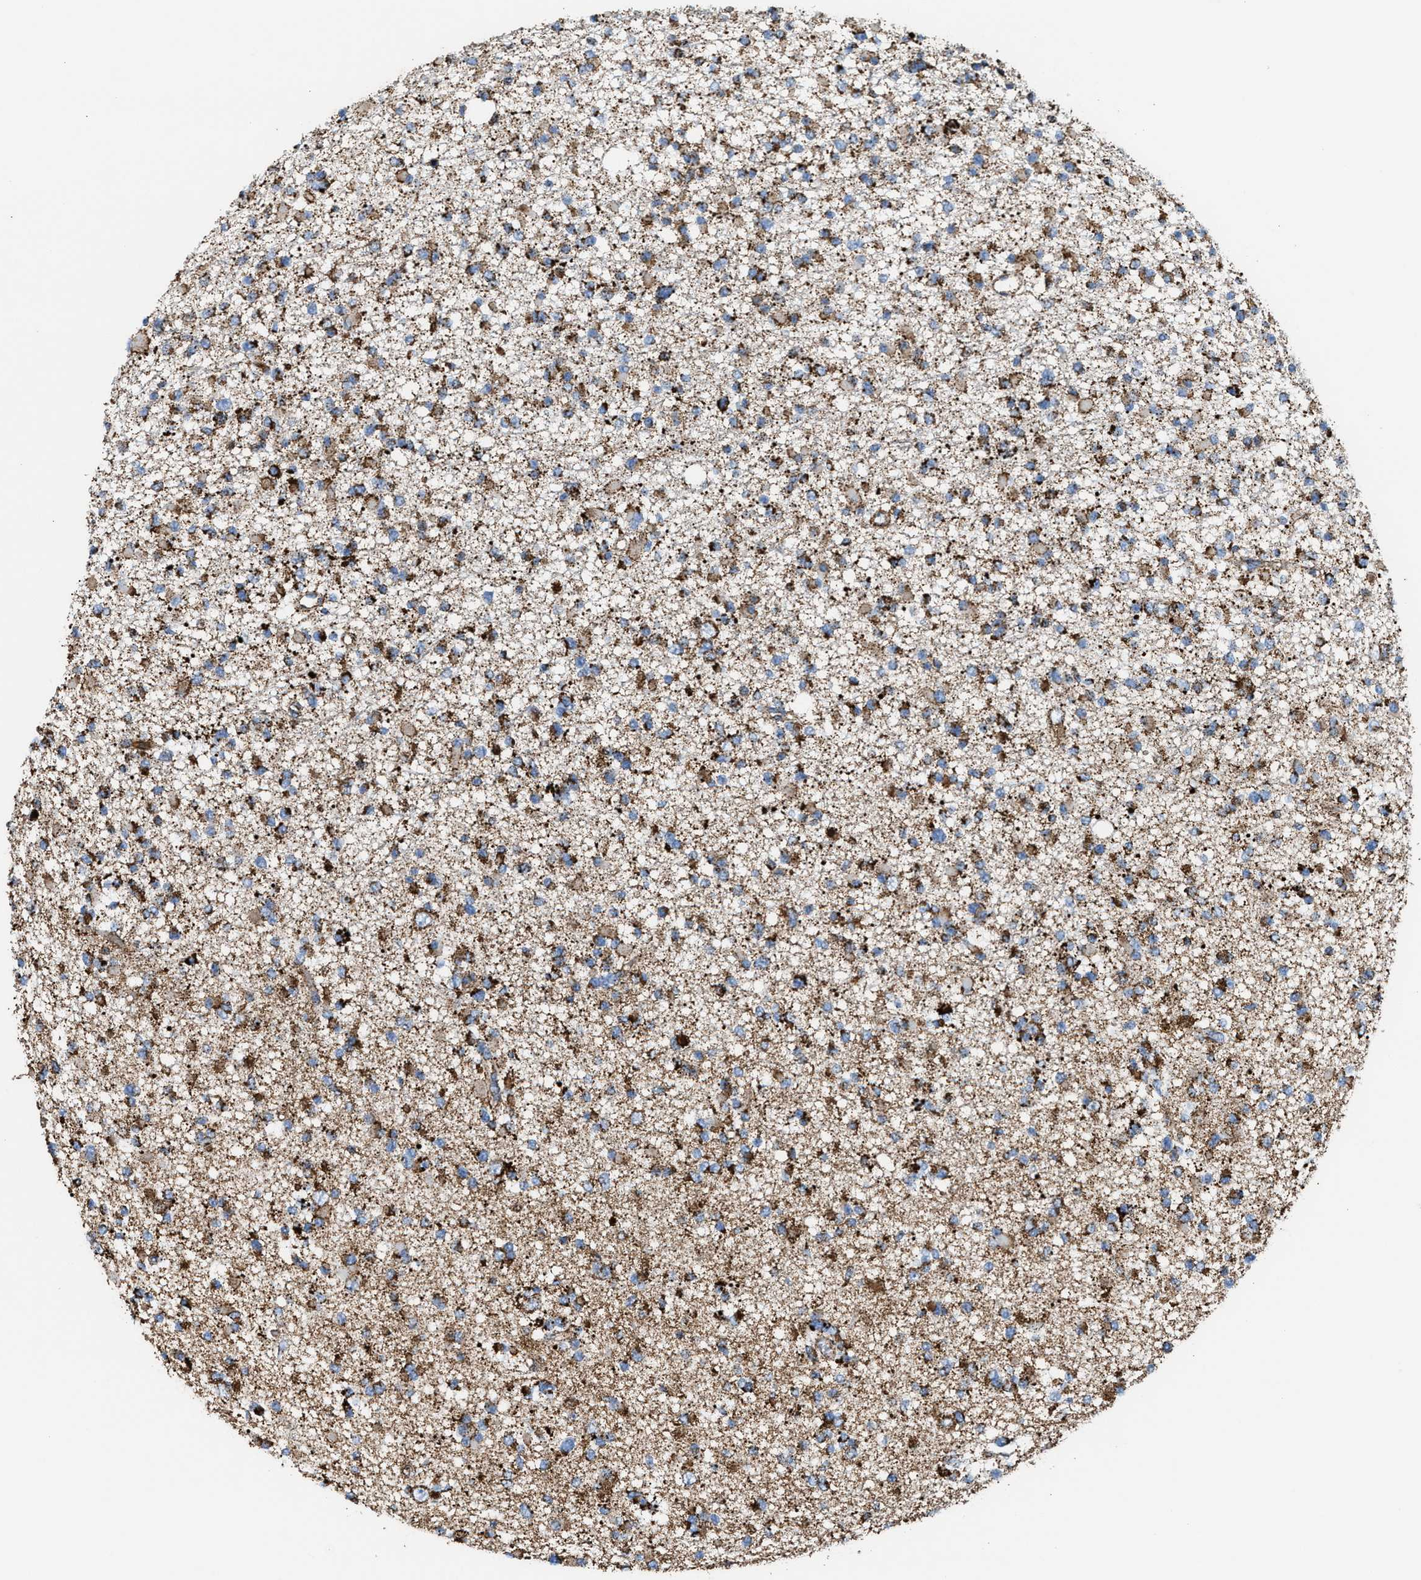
{"staining": {"intensity": "strong", "quantity": "25%-75%", "location": "cytoplasmic/membranous"}, "tissue": "glioma", "cell_type": "Tumor cells", "image_type": "cancer", "snomed": [{"axis": "morphology", "description": "Glioma, malignant, Low grade"}, {"axis": "topography", "description": "Brain"}], "caption": "Brown immunohistochemical staining in glioma demonstrates strong cytoplasmic/membranous staining in about 25%-75% of tumor cells.", "gene": "ECHS1", "patient": {"sex": "female", "age": 22}}